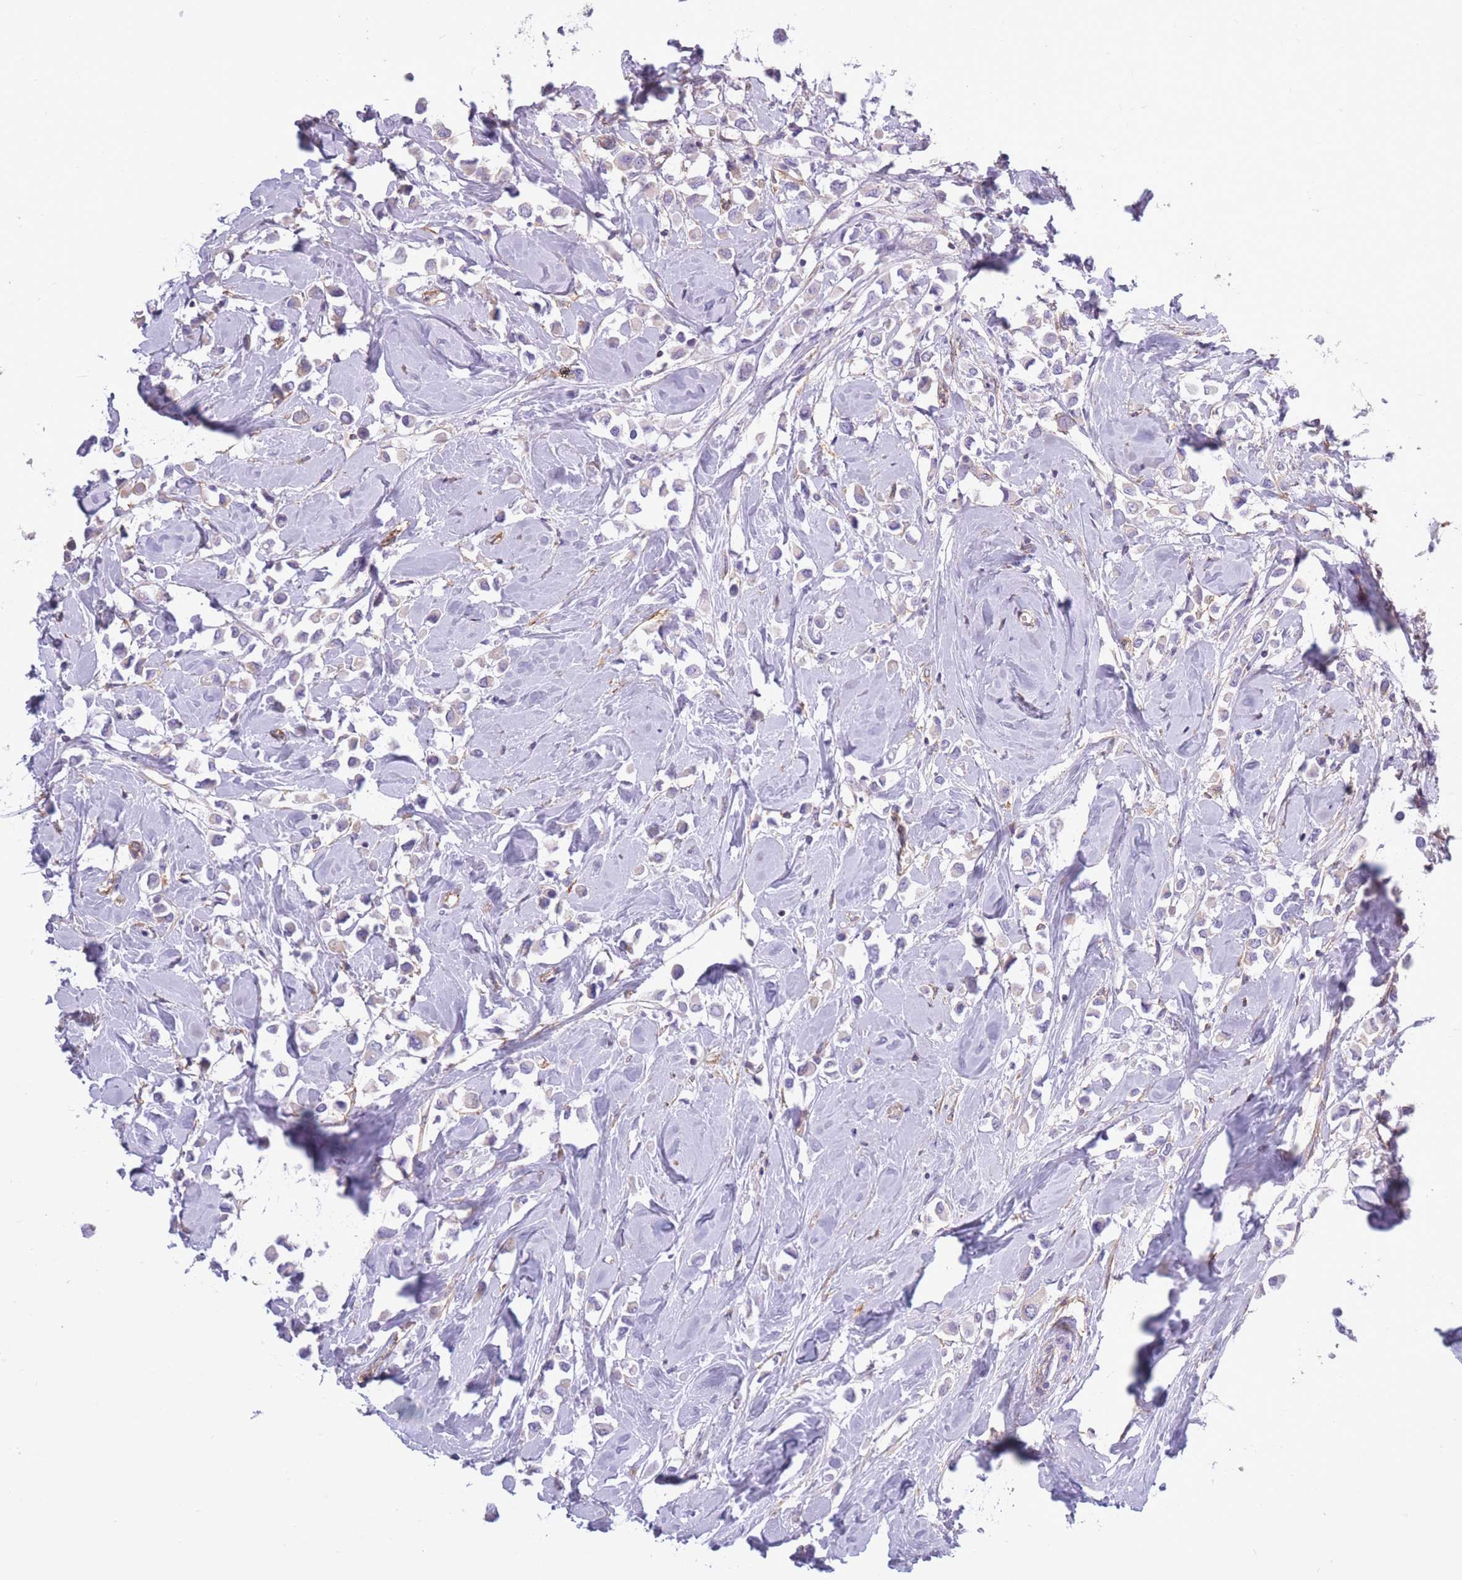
{"staining": {"intensity": "negative", "quantity": "none", "location": "none"}, "tissue": "breast cancer", "cell_type": "Tumor cells", "image_type": "cancer", "snomed": [{"axis": "morphology", "description": "Duct carcinoma"}, {"axis": "topography", "description": "Breast"}], "caption": "Immunohistochemistry micrograph of neoplastic tissue: human breast cancer stained with DAB (3,3'-diaminobenzidine) displays no significant protein positivity in tumor cells. (DAB (3,3'-diaminobenzidine) immunohistochemistry (IHC) with hematoxylin counter stain).", "gene": "ADD1", "patient": {"sex": "female", "age": 61}}